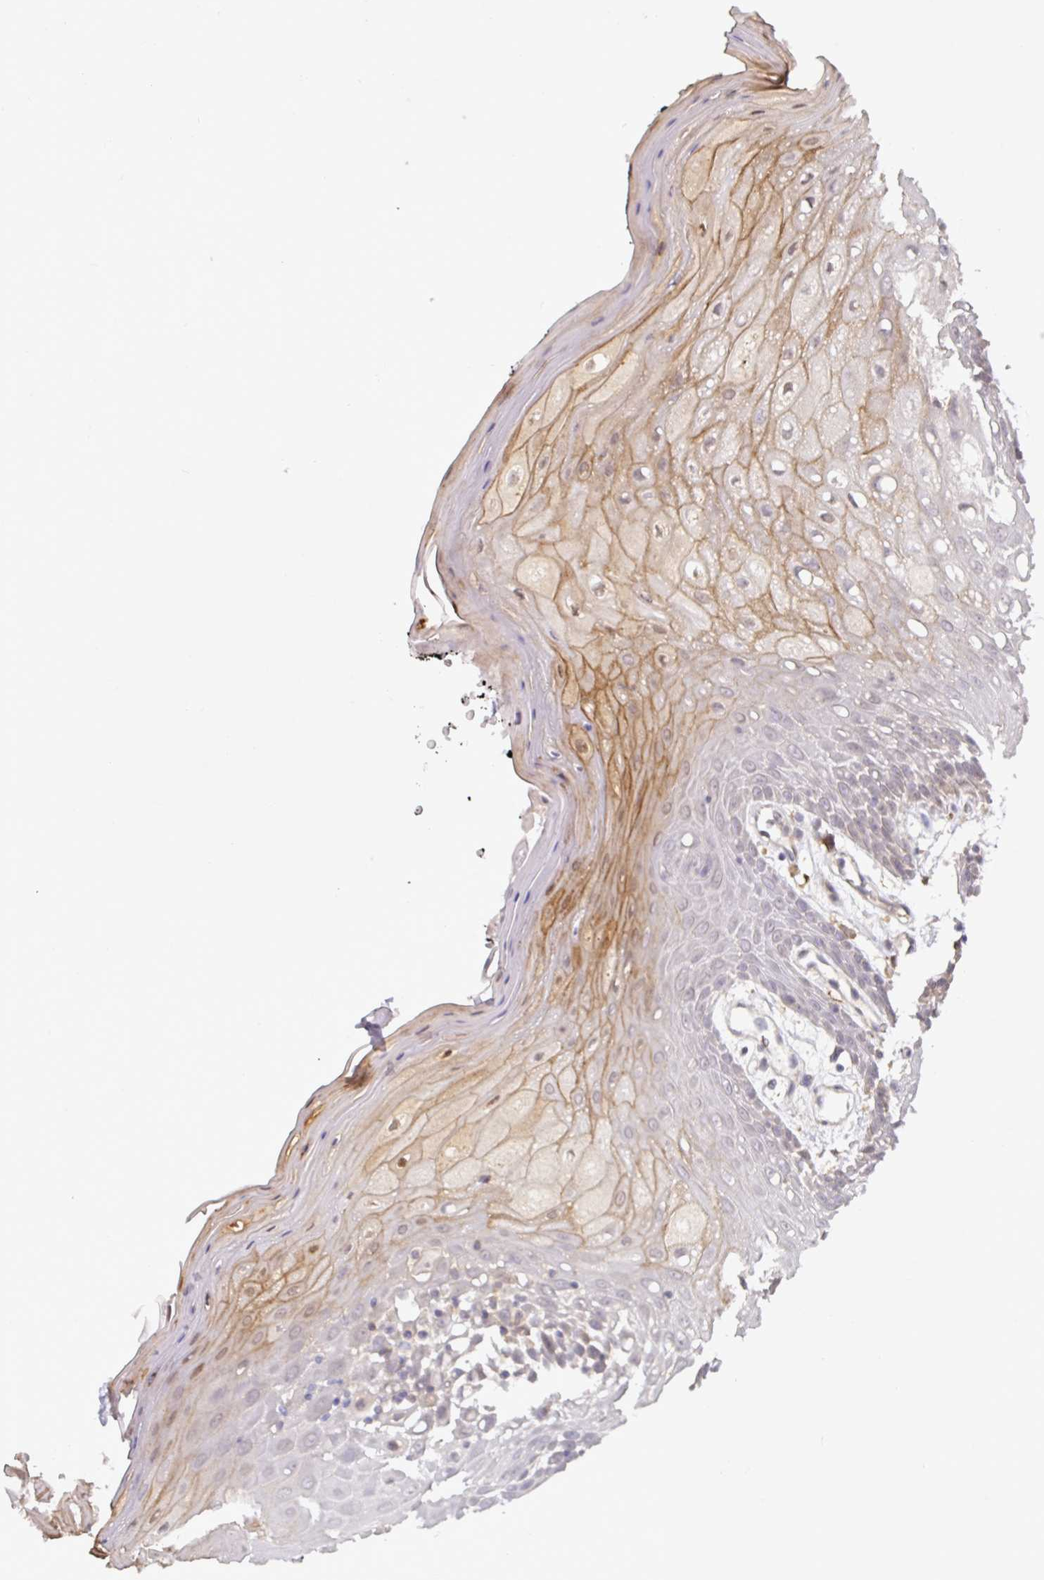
{"staining": {"intensity": "moderate", "quantity": "25%-75%", "location": "cytoplasmic/membranous,nuclear"}, "tissue": "oral mucosa", "cell_type": "Squamous epithelial cells", "image_type": "normal", "snomed": [{"axis": "morphology", "description": "Normal tissue, NOS"}, {"axis": "topography", "description": "Oral tissue"}, {"axis": "topography", "description": "Tounge, NOS"}], "caption": "Immunohistochemistry (IHC) (DAB) staining of benign human oral mucosa exhibits moderate cytoplasmic/membranous,nuclear protein staining in approximately 25%-75% of squamous epithelial cells.", "gene": "GCNT7", "patient": {"sex": "female", "age": 59}}